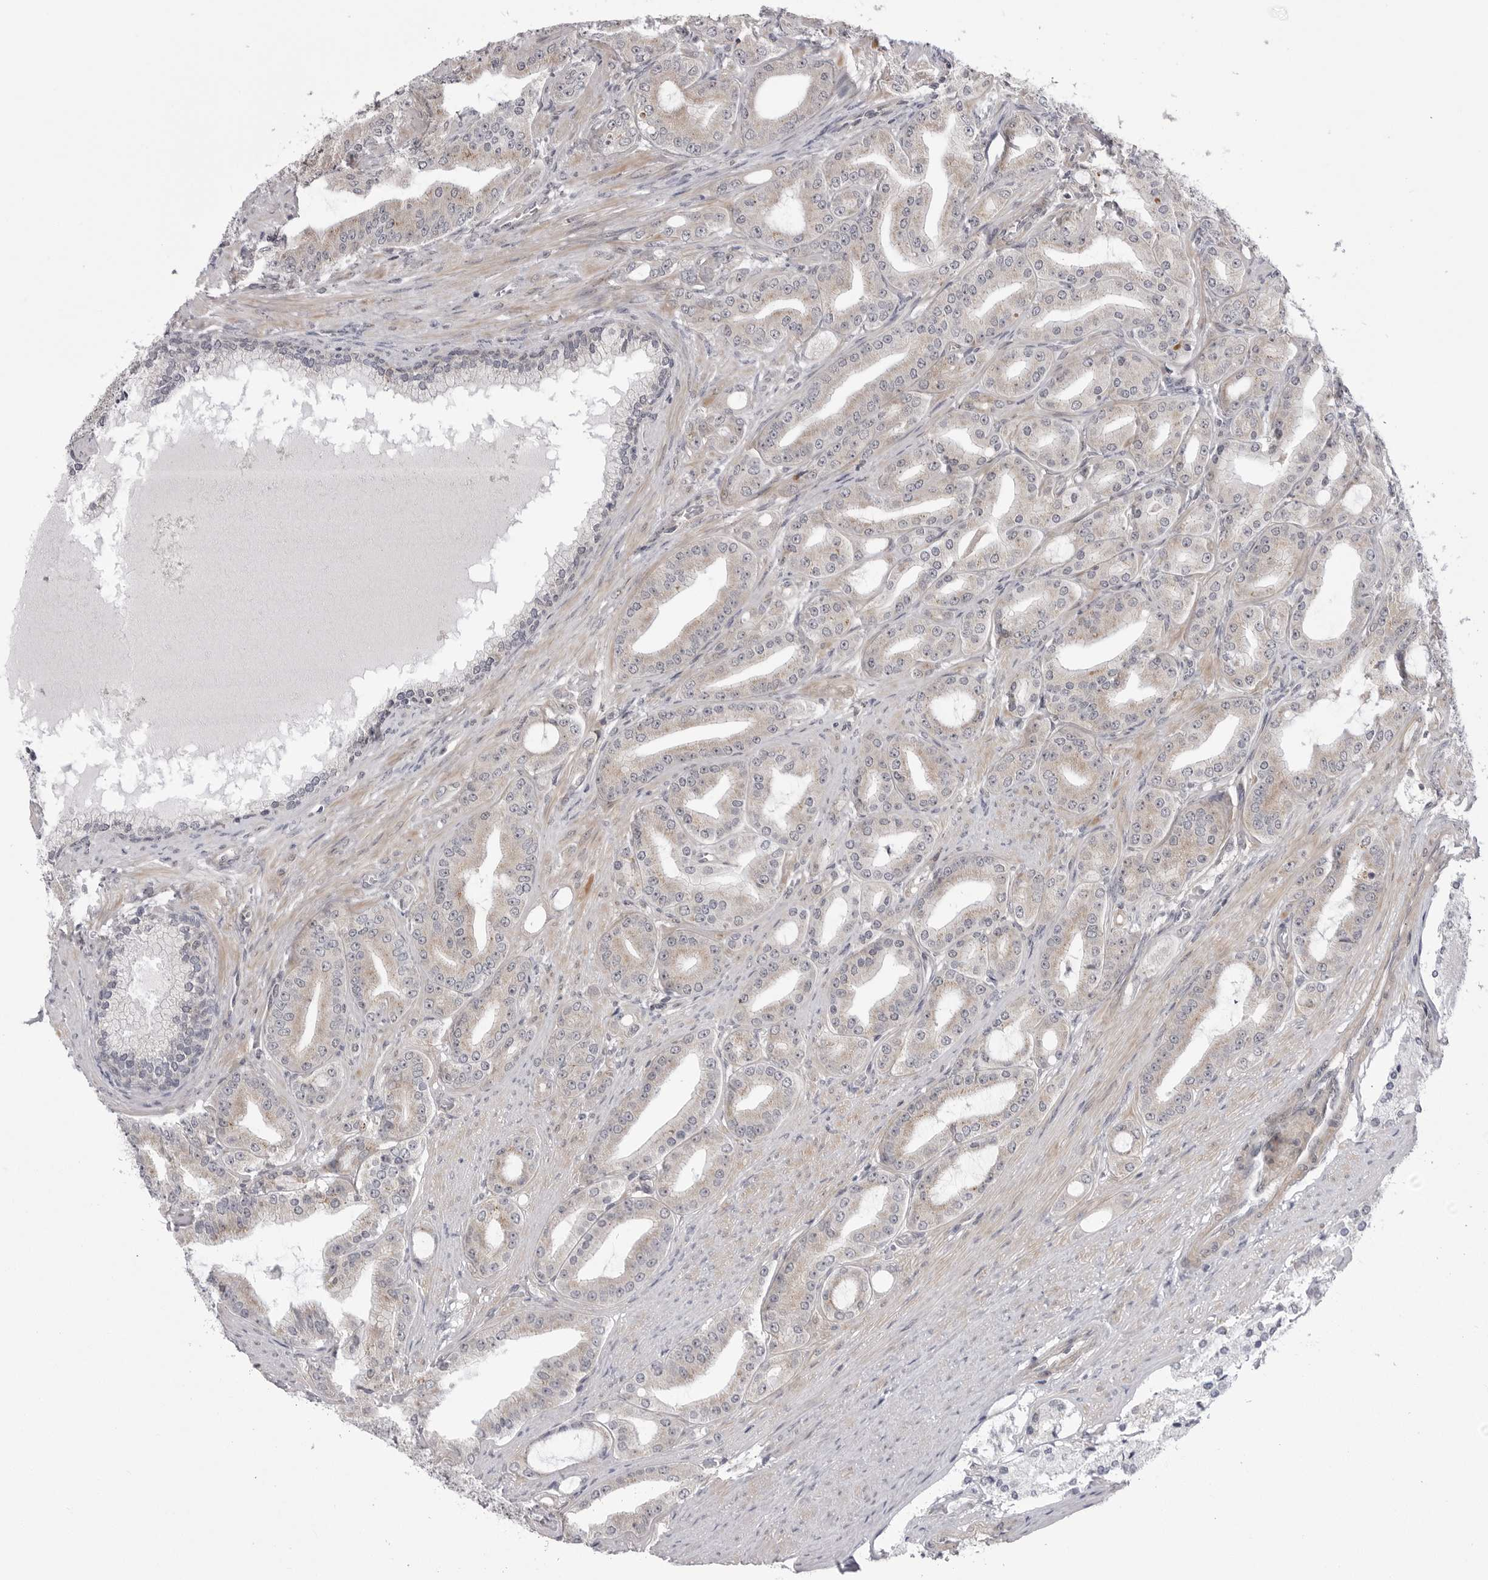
{"staining": {"intensity": "negative", "quantity": "none", "location": "none"}, "tissue": "prostate cancer", "cell_type": "Tumor cells", "image_type": "cancer", "snomed": [{"axis": "morphology", "description": "Adenocarcinoma, High grade"}, {"axis": "topography", "description": "Prostate"}], "caption": "High-grade adenocarcinoma (prostate) was stained to show a protein in brown. There is no significant positivity in tumor cells. (Stains: DAB (3,3'-diaminobenzidine) IHC with hematoxylin counter stain, Microscopy: brightfield microscopy at high magnification).", "gene": "CCDC18", "patient": {"sex": "male", "age": 60}}